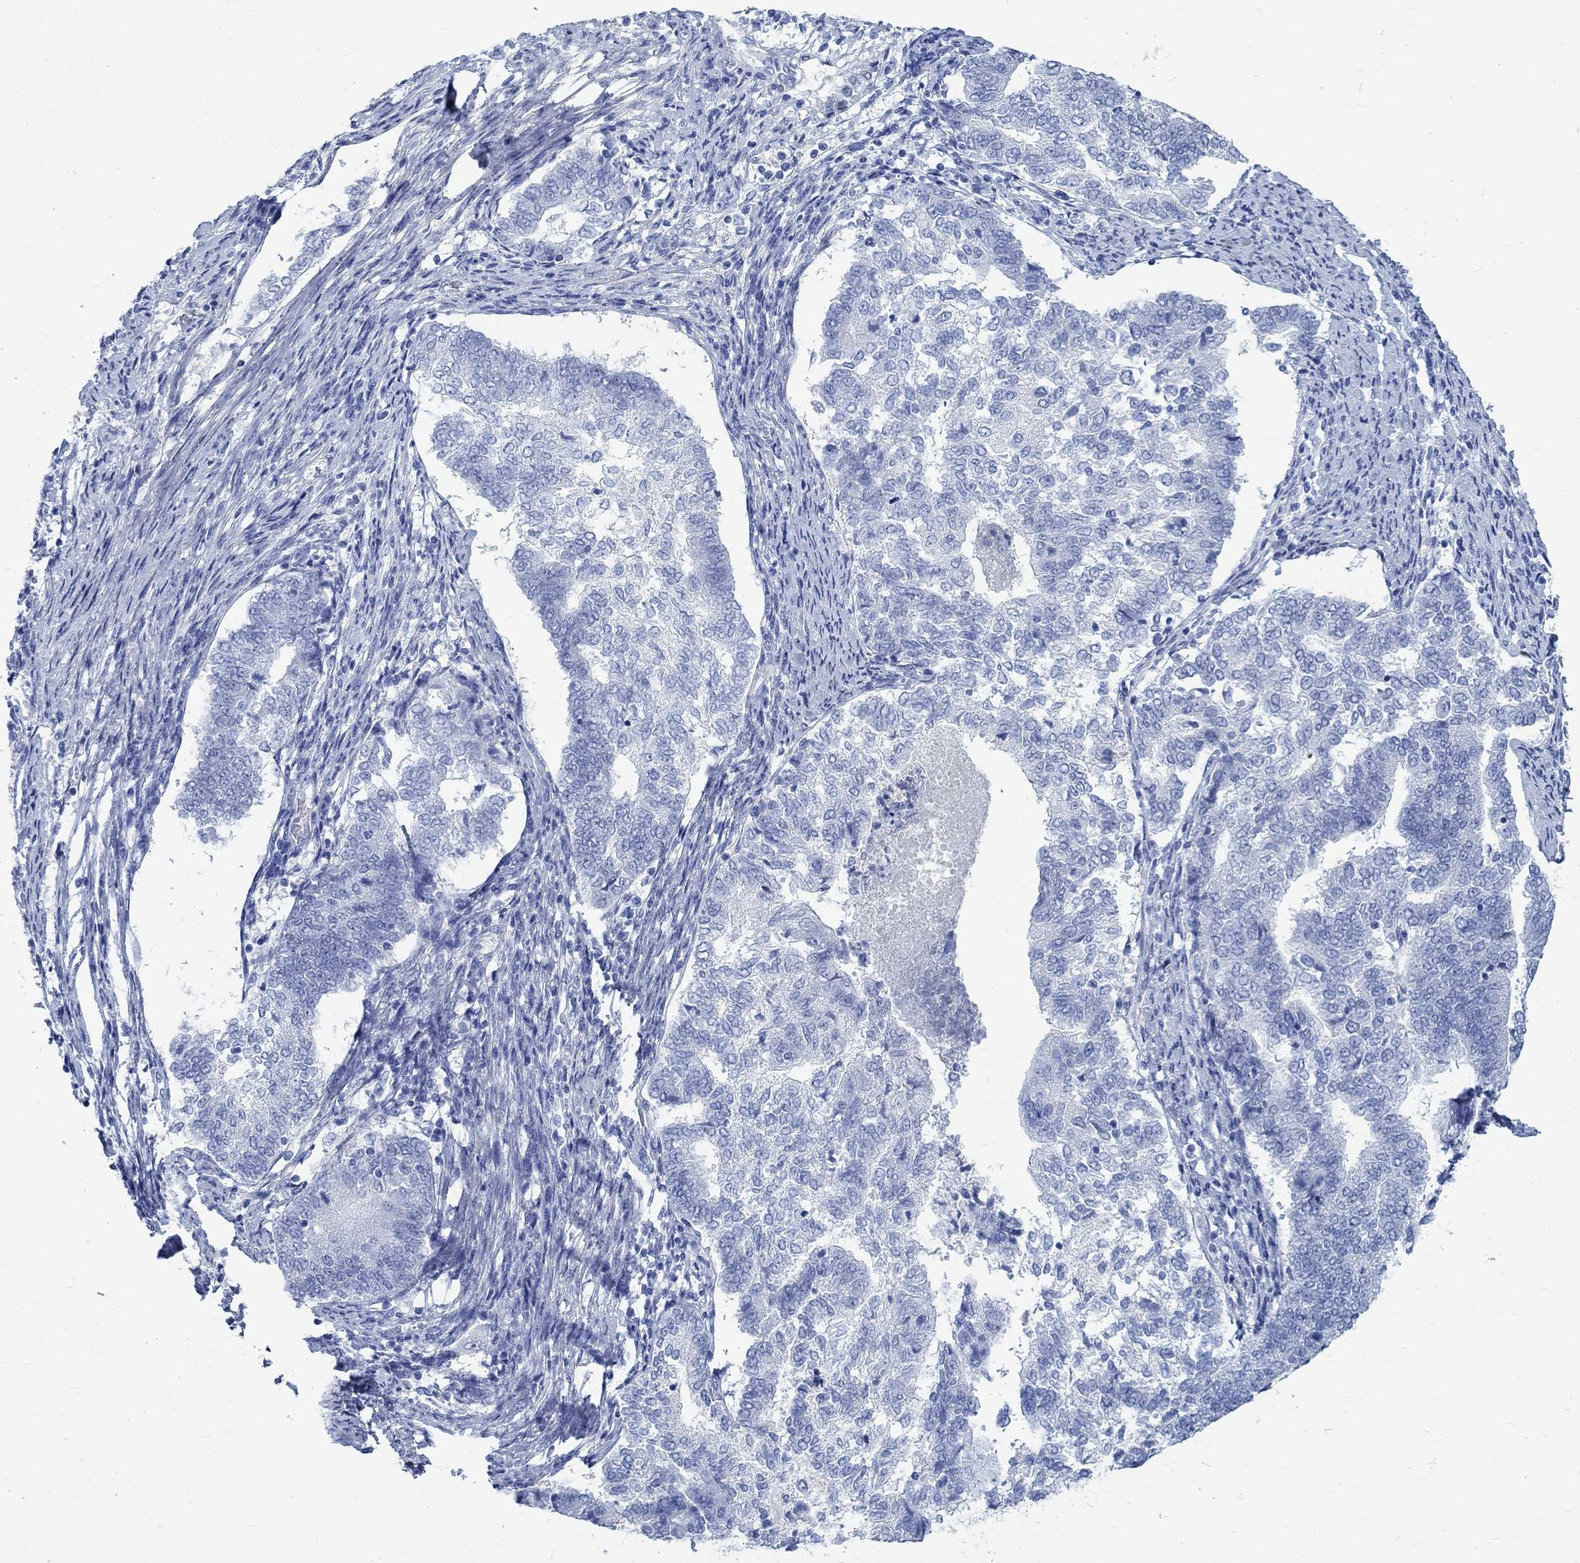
{"staining": {"intensity": "negative", "quantity": "none", "location": "none"}, "tissue": "endometrial cancer", "cell_type": "Tumor cells", "image_type": "cancer", "snomed": [{"axis": "morphology", "description": "Adenocarcinoma, NOS"}, {"axis": "topography", "description": "Endometrium"}], "caption": "High power microscopy micrograph of an IHC photomicrograph of endometrial cancer (adenocarcinoma), revealing no significant positivity in tumor cells.", "gene": "RBM20", "patient": {"sex": "female", "age": 65}}